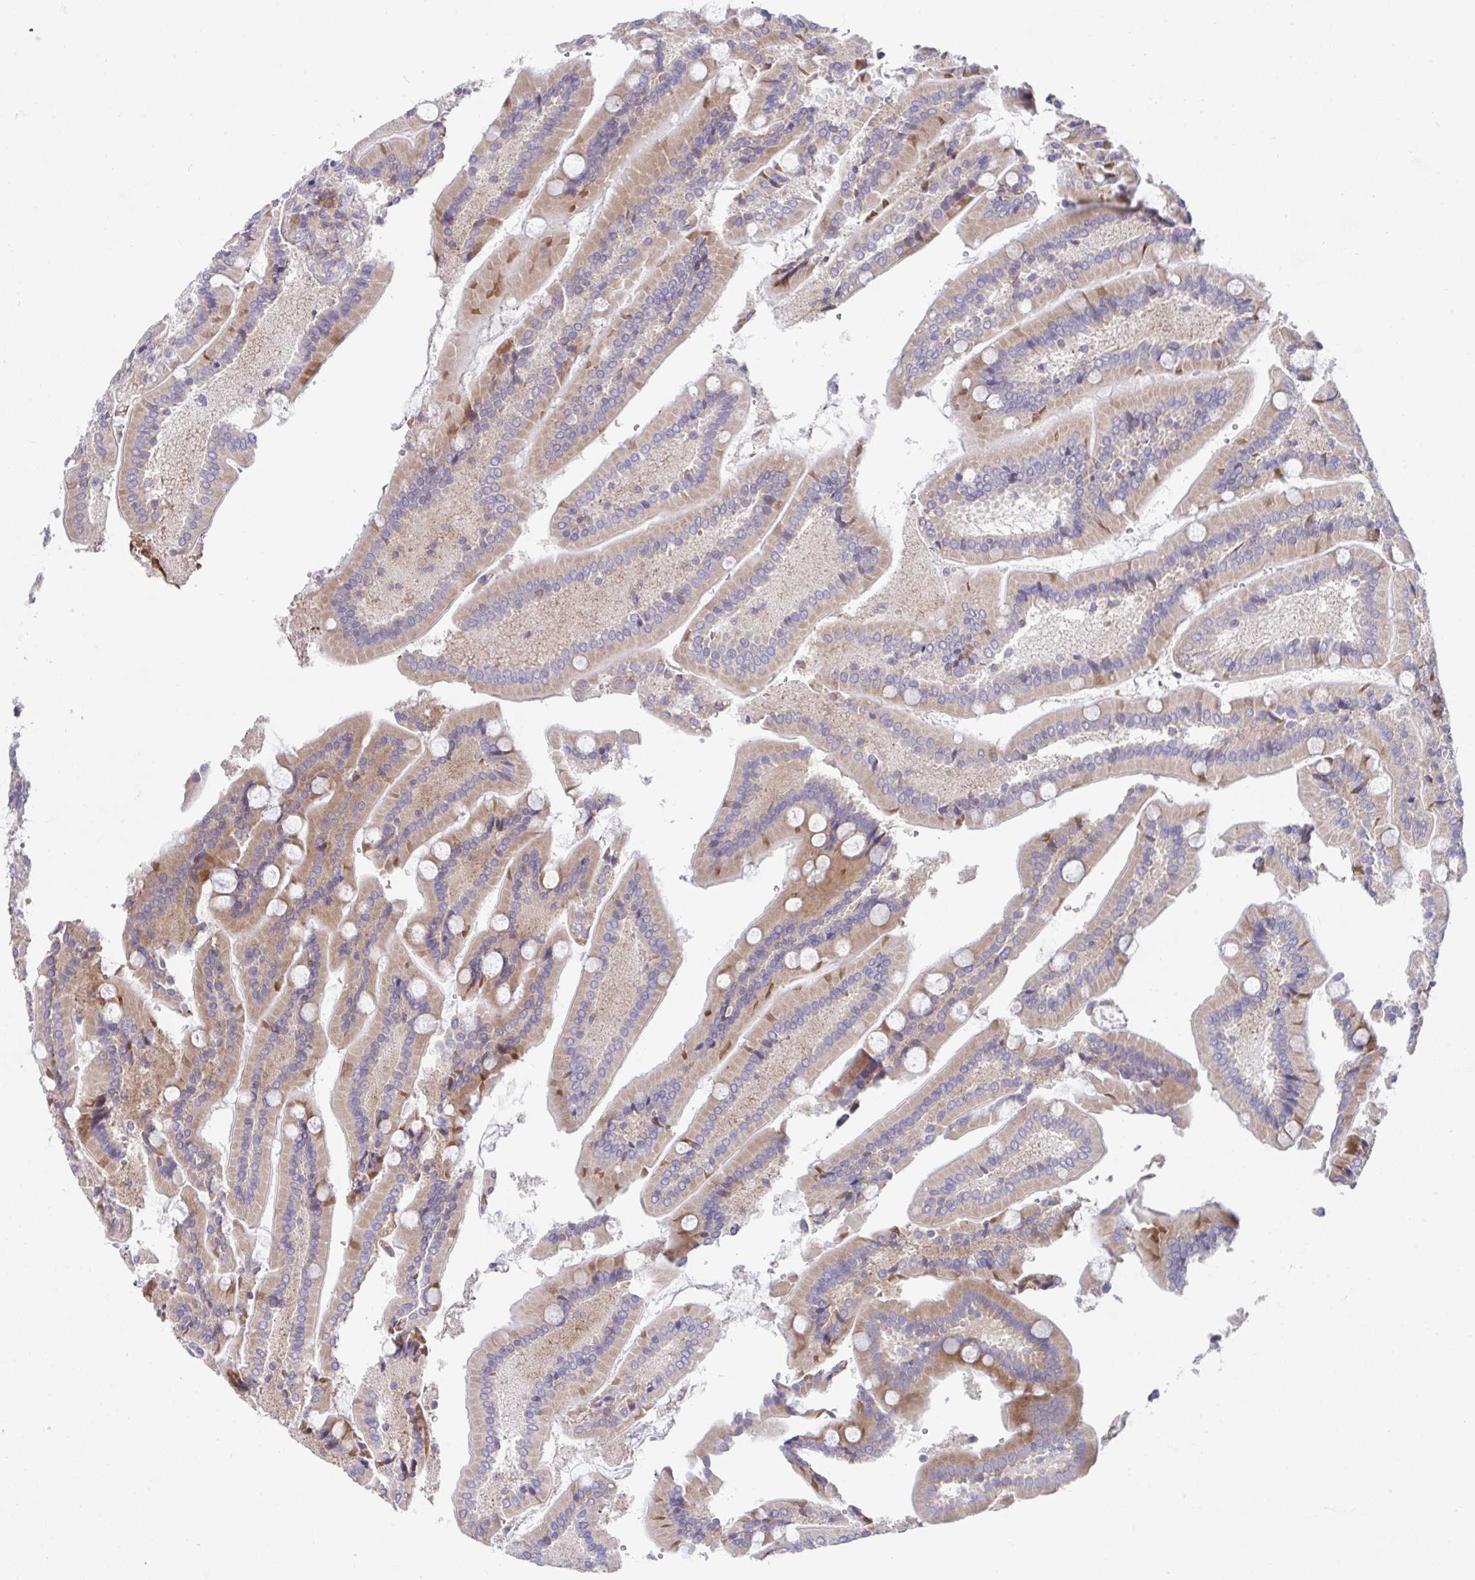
{"staining": {"intensity": "moderate", "quantity": ">75%", "location": "cytoplasmic/membranous"}, "tissue": "duodenum", "cell_type": "Glandular cells", "image_type": "normal", "snomed": [{"axis": "morphology", "description": "Normal tissue, NOS"}, {"axis": "topography", "description": "Duodenum"}], "caption": "An image of duodenum stained for a protein displays moderate cytoplasmic/membranous brown staining in glandular cells.", "gene": "FAU", "patient": {"sex": "female", "age": 62}}